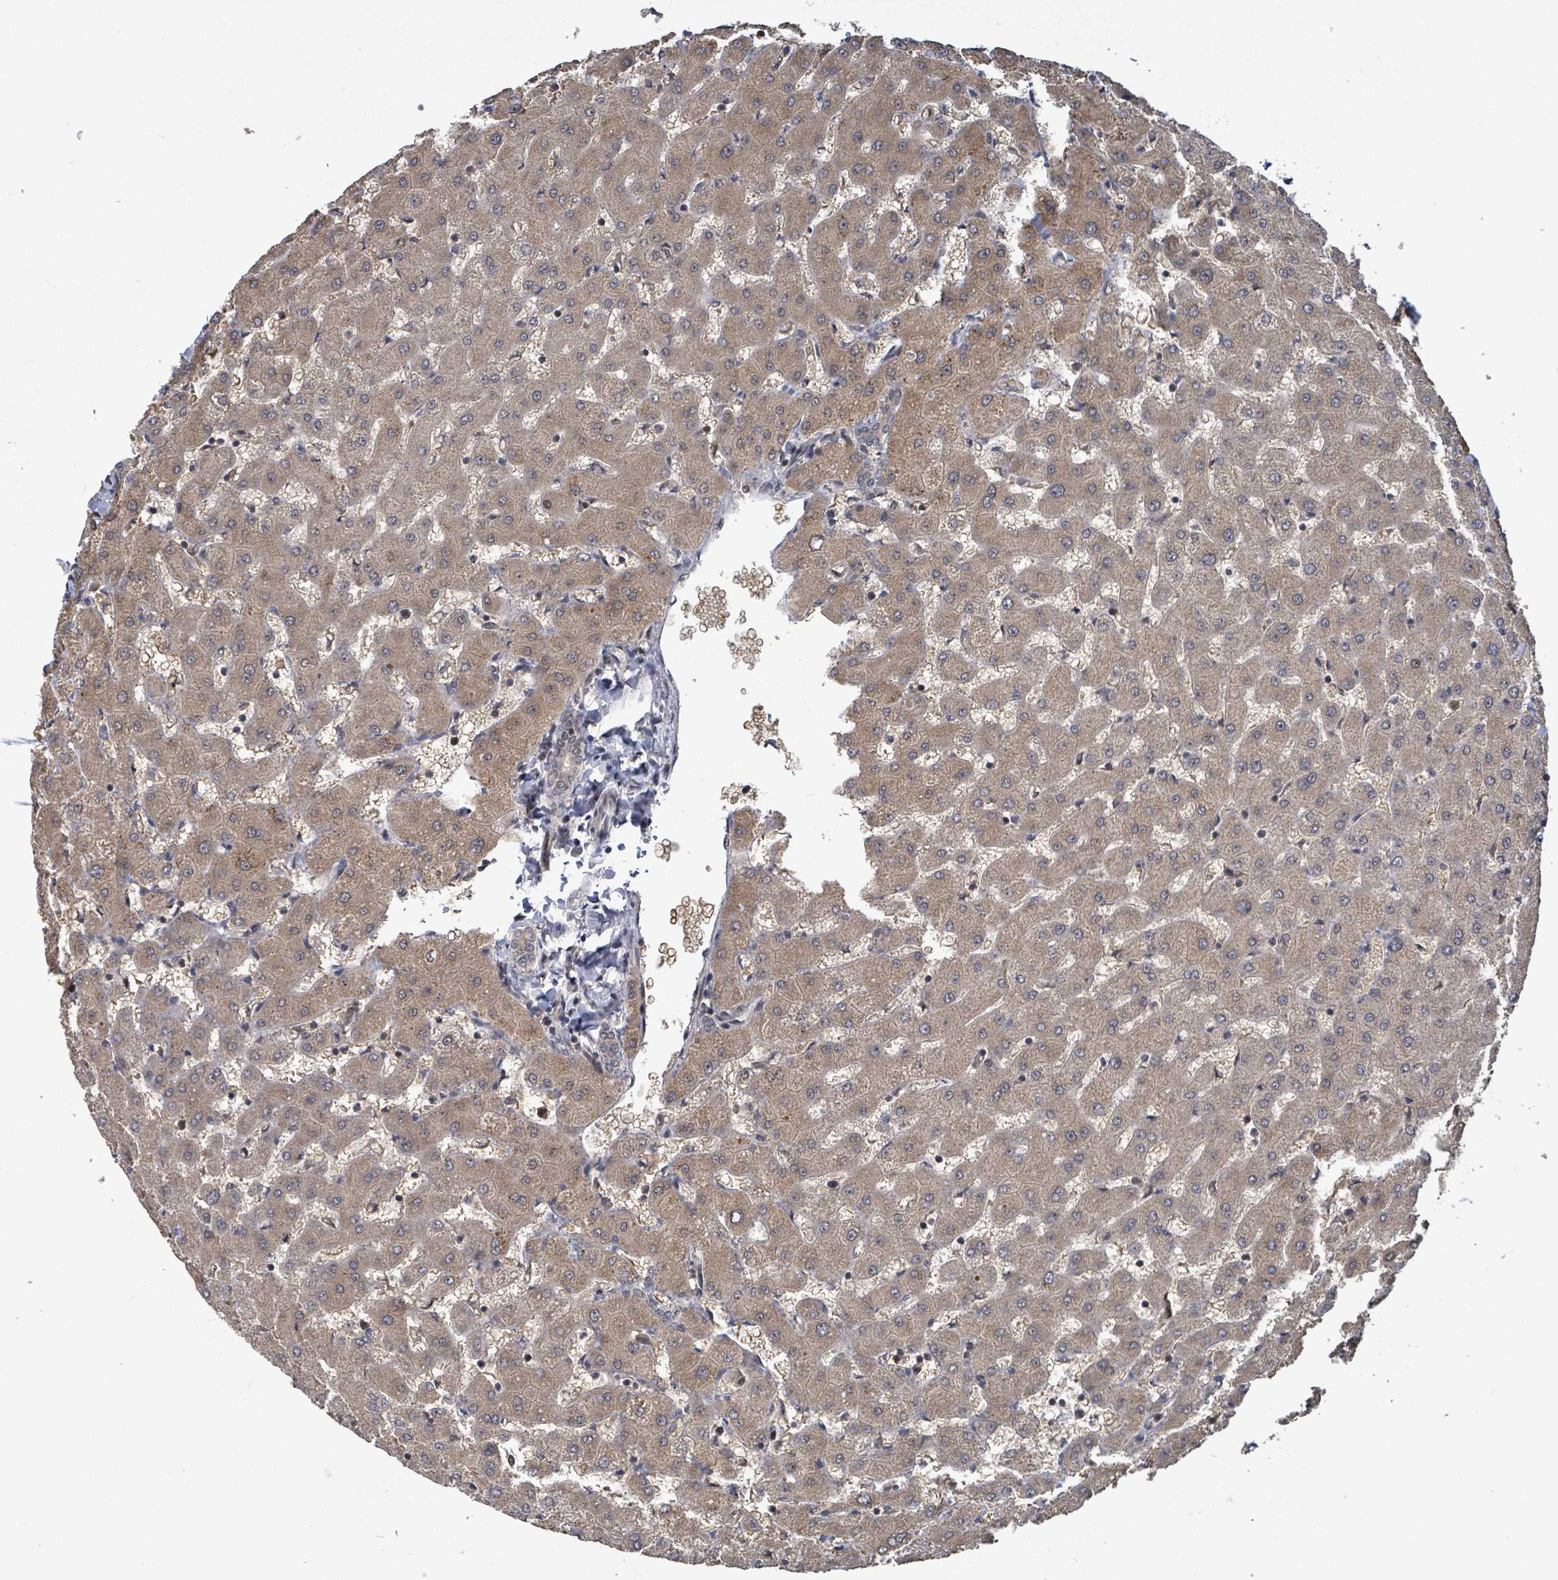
{"staining": {"intensity": "weak", "quantity": "25%-75%", "location": "cytoplasmic/membranous"}, "tissue": "liver", "cell_type": "Cholangiocytes", "image_type": "normal", "snomed": [{"axis": "morphology", "description": "Normal tissue, NOS"}, {"axis": "topography", "description": "Liver"}], "caption": "IHC of unremarkable human liver displays low levels of weak cytoplasmic/membranous staining in about 25%-75% of cholangiocytes. (brown staining indicates protein expression, while blue staining denotes nuclei).", "gene": "FBXO6", "patient": {"sex": "female", "age": 63}}